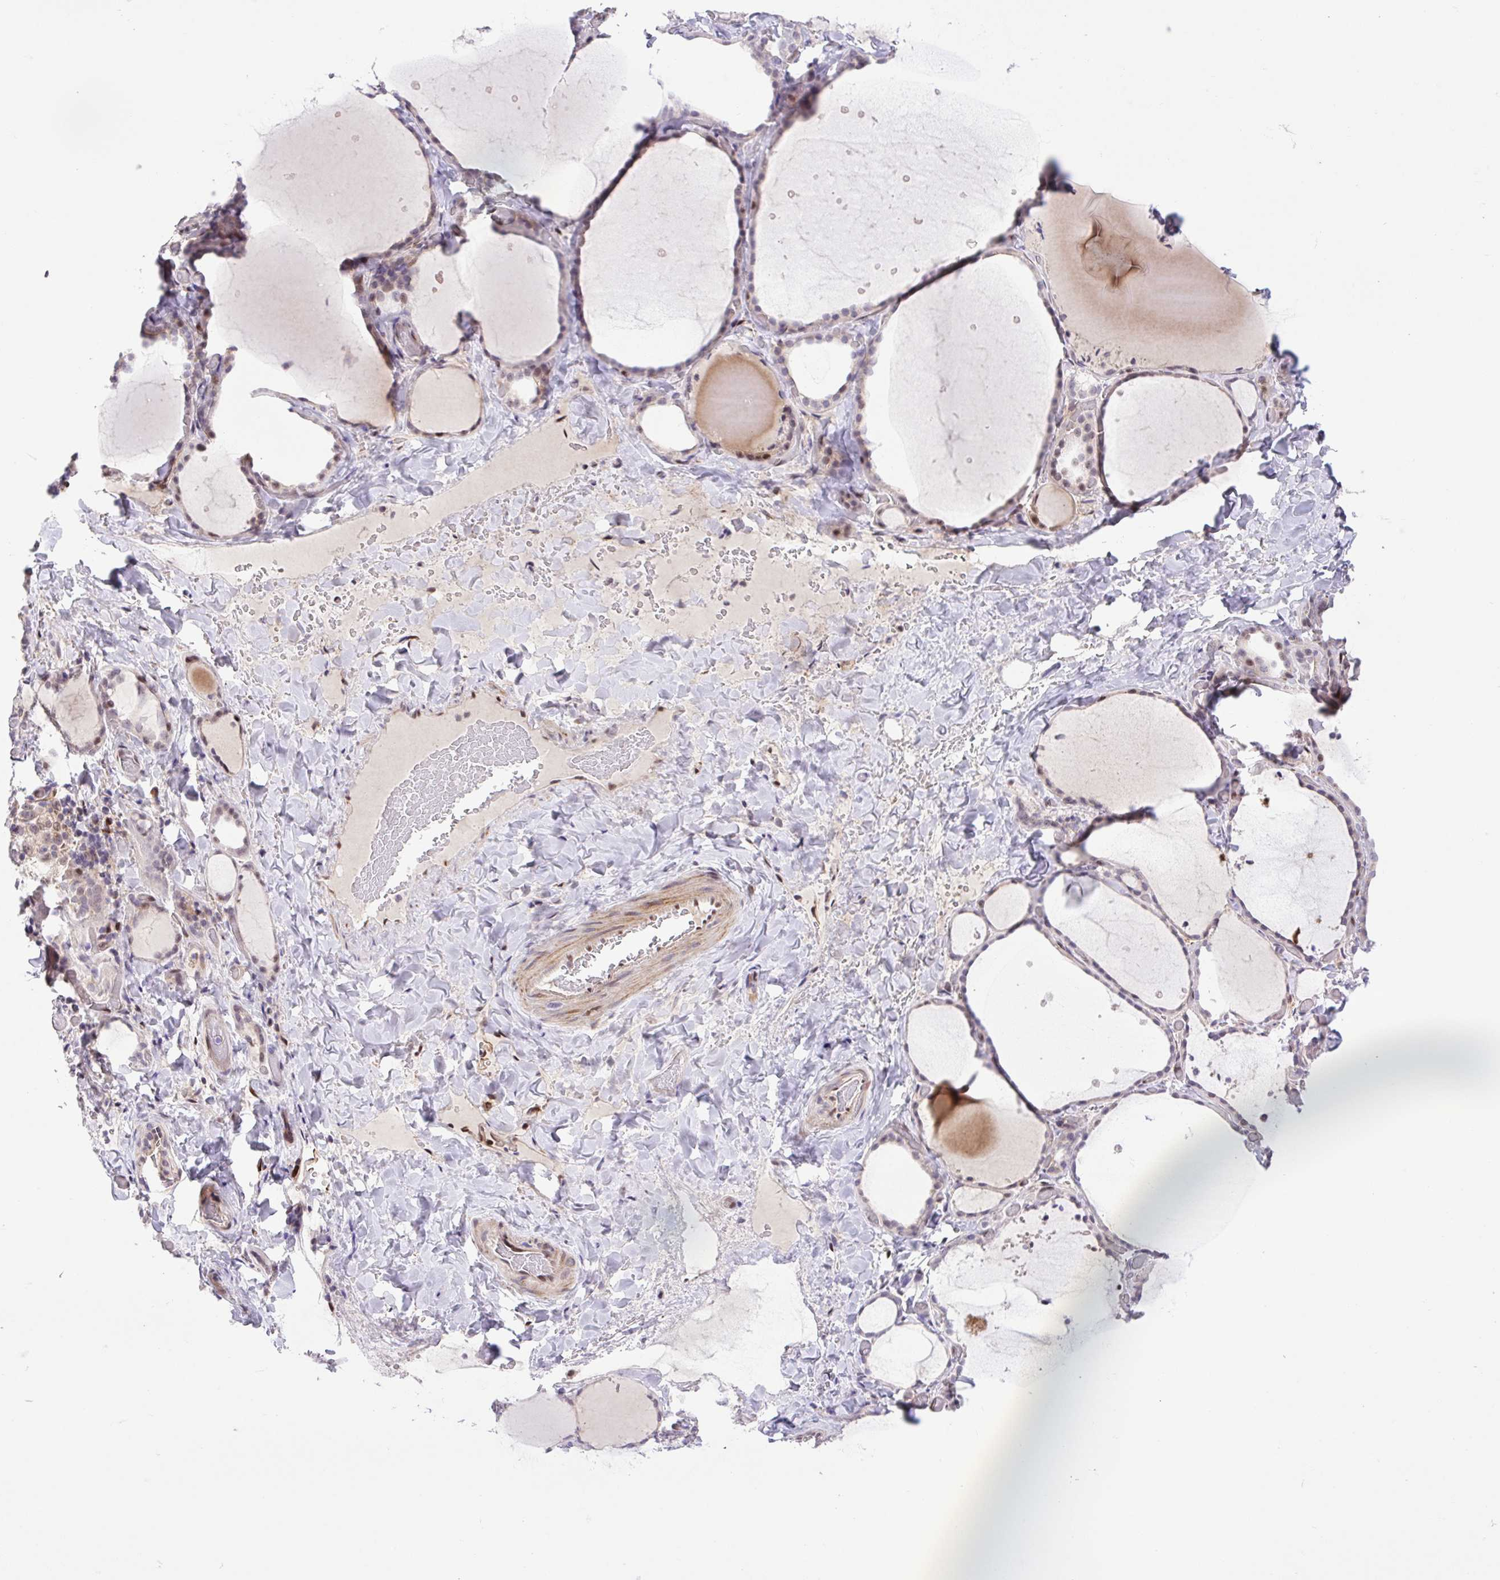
{"staining": {"intensity": "weak", "quantity": "25%-75%", "location": "nuclear"}, "tissue": "thyroid gland", "cell_type": "Glandular cells", "image_type": "normal", "snomed": [{"axis": "morphology", "description": "Normal tissue, NOS"}, {"axis": "topography", "description": "Thyroid gland"}], "caption": "Immunohistochemical staining of normal thyroid gland shows low levels of weak nuclear expression in approximately 25%-75% of glandular cells.", "gene": "ERG", "patient": {"sex": "female", "age": 36}}